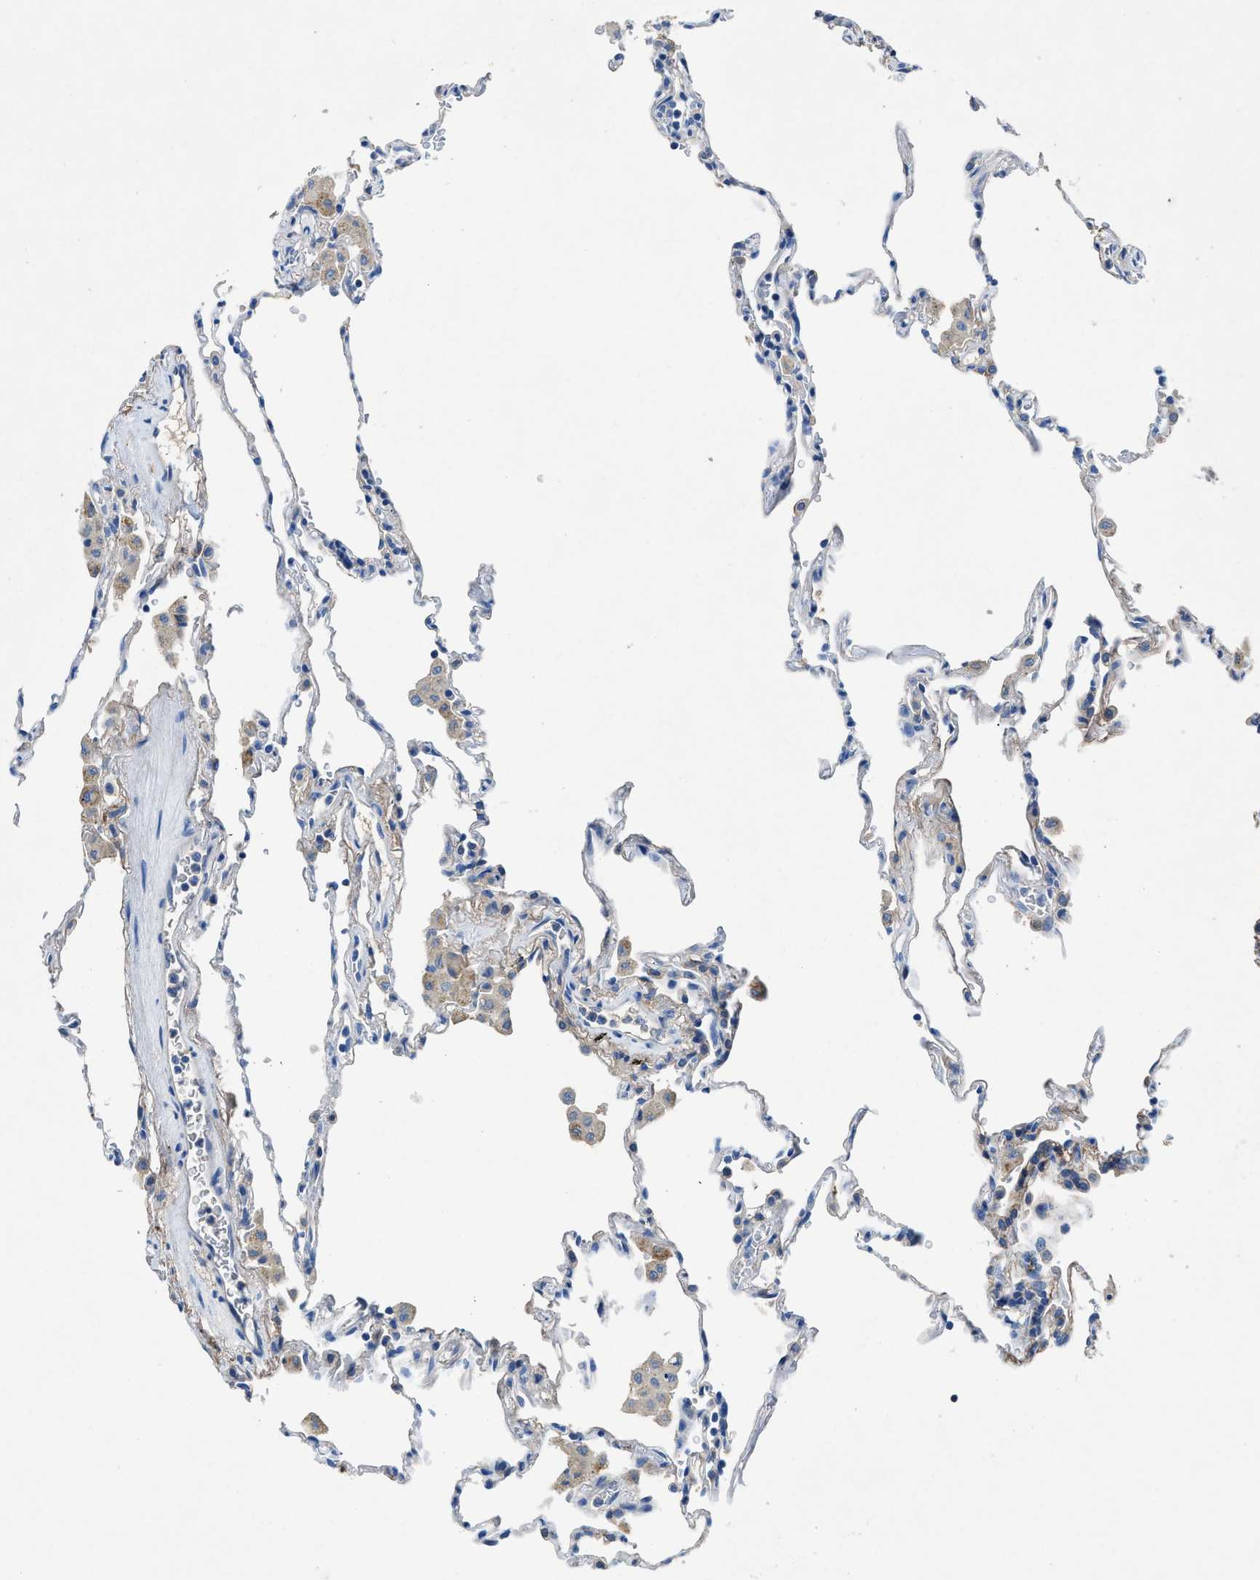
{"staining": {"intensity": "weak", "quantity": "<25%", "location": "cytoplasmic/membranous"}, "tissue": "lung", "cell_type": "Alveolar cells", "image_type": "normal", "snomed": [{"axis": "morphology", "description": "Normal tissue, NOS"}, {"axis": "topography", "description": "Lung"}], "caption": "Protein analysis of benign lung exhibits no significant staining in alveolar cells.", "gene": "PTGFRN", "patient": {"sex": "male", "age": 59}}